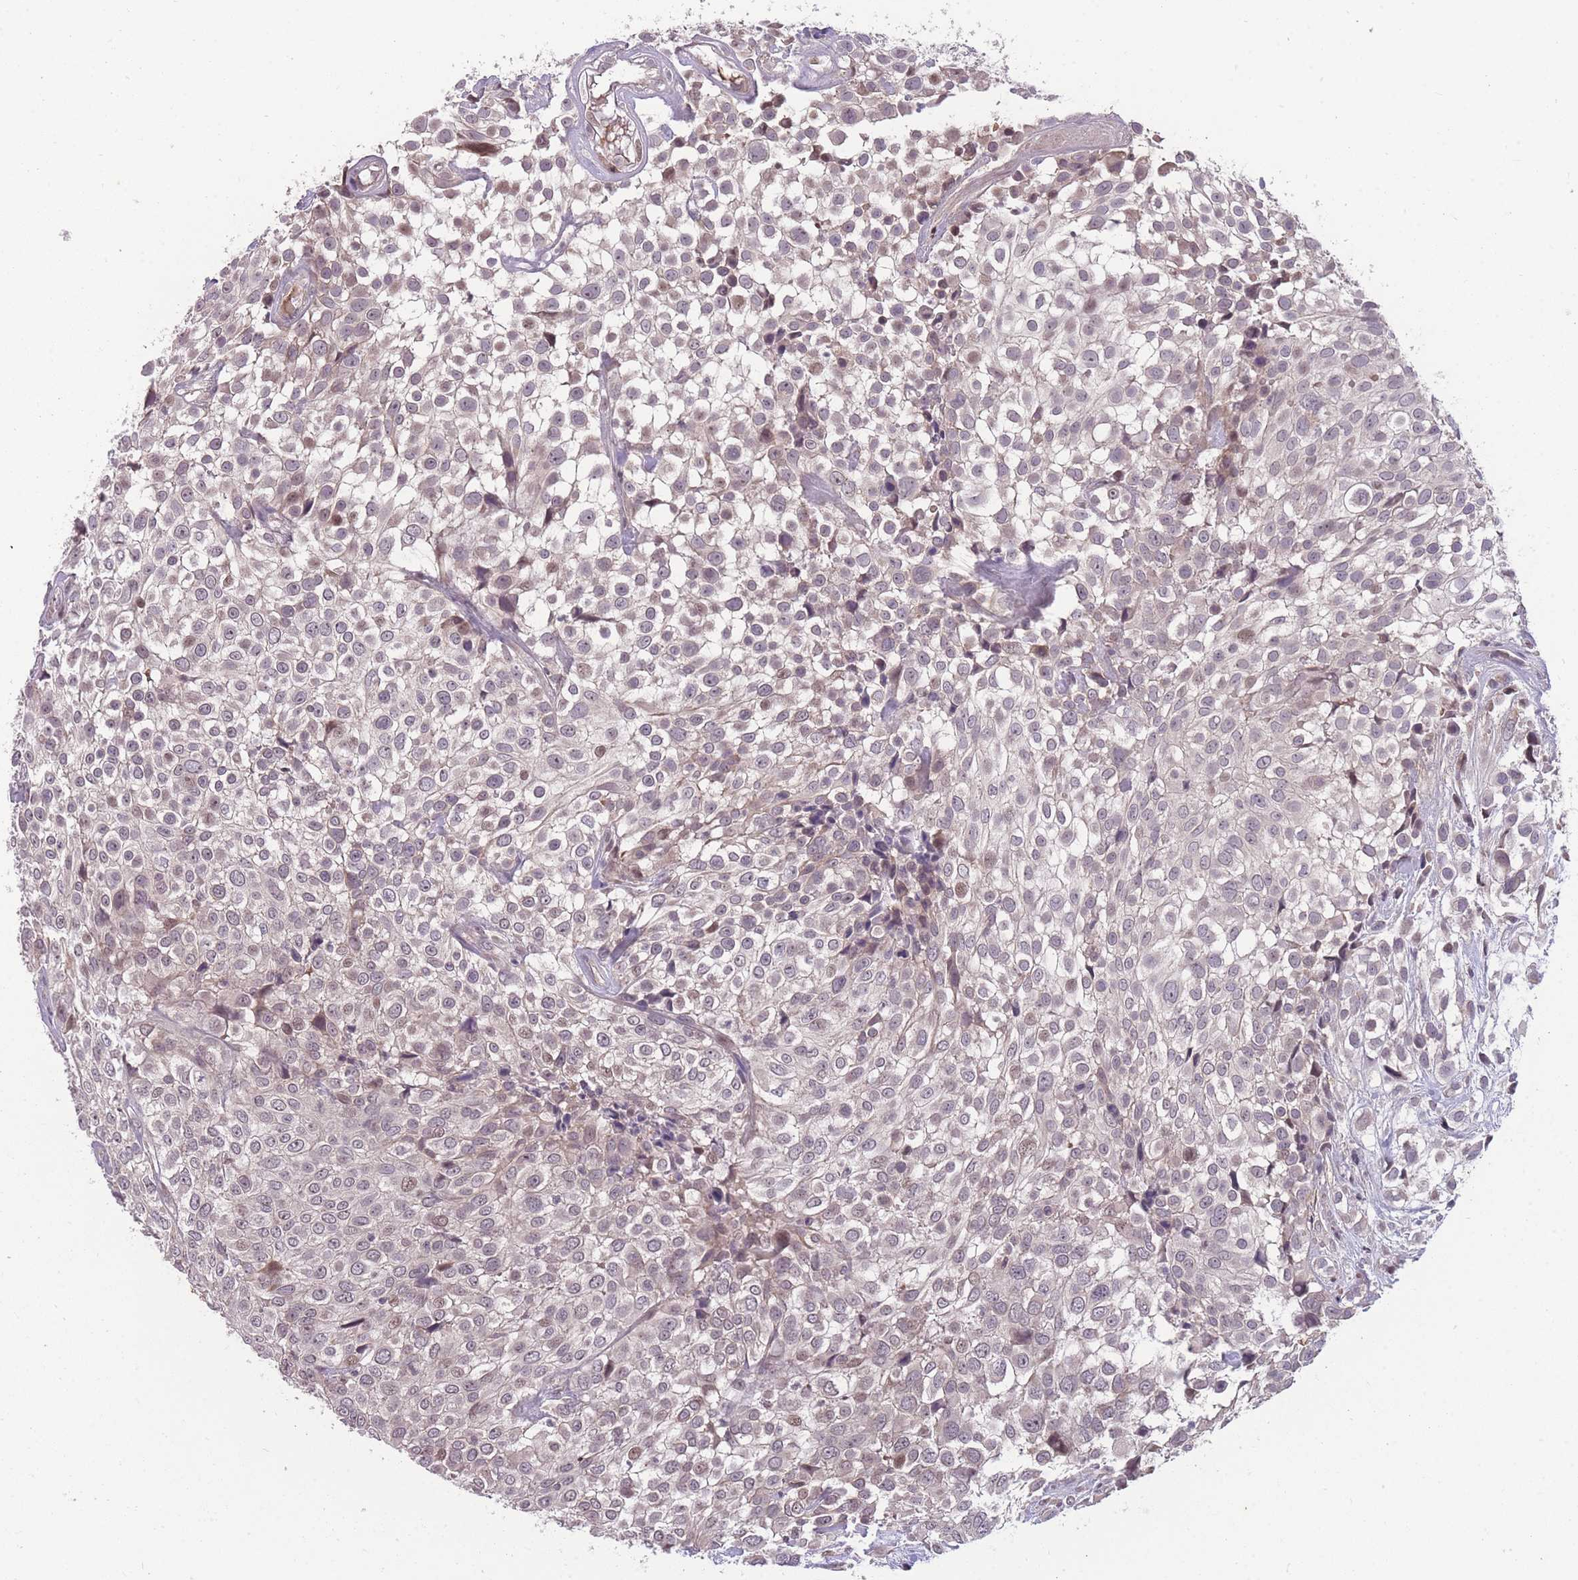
{"staining": {"intensity": "weak", "quantity": "<25%", "location": "cytoplasmic/membranous"}, "tissue": "urothelial cancer", "cell_type": "Tumor cells", "image_type": "cancer", "snomed": [{"axis": "morphology", "description": "Urothelial carcinoma, High grade"}, {"axis": "topography", "description": "Urinary bladder"}], "caption": "Urothelial cancer was stained to show a protein in brown. There is no significant expression in tumor cells.", "gene": "GGT5", "patient": {"sex": "male", "age": 56}}